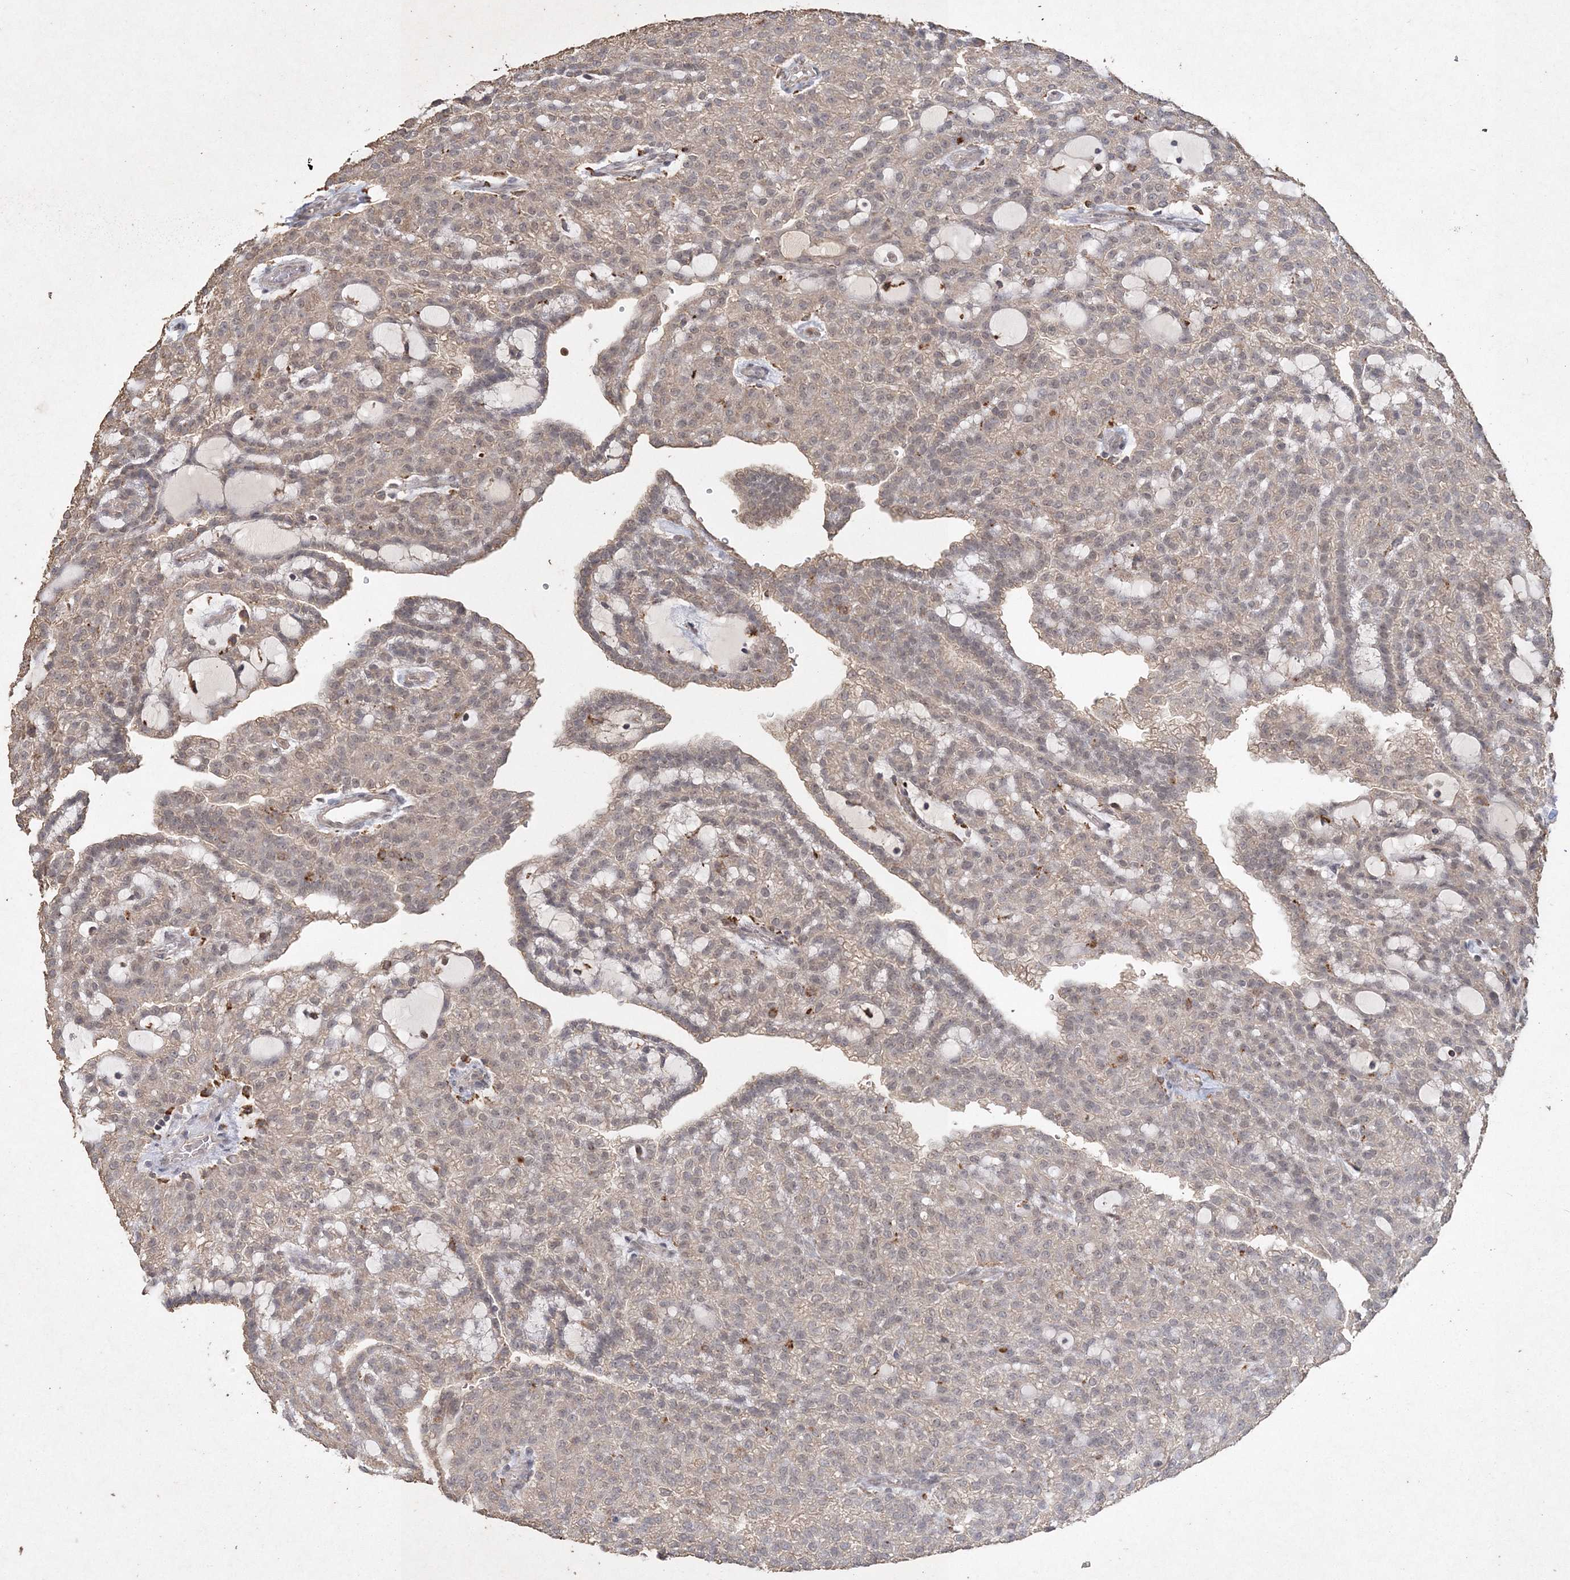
{"staining": {"intensity": "weak", "quantity": ">75%", "location": "cytoplasmic/membranous"}, "tissue": "renal cancer", "cell_type": "Tumor cells", "image_type": "cancer", "snomed": [{"axis": "morphology", "description": "Adenocarcinoma, NOS"}, {"axis": "topography", "description": "Kidney"}], "caption": "This micrograph reveals immunohistochemistry (IHC) staining of renal cancer (adenocarcinoma), with low weak cytoplasmic/membranous staining in approximately >75% of tumor cells.", "gene": "UIMC1", "patient": {"sex": "male", "age": 63}}